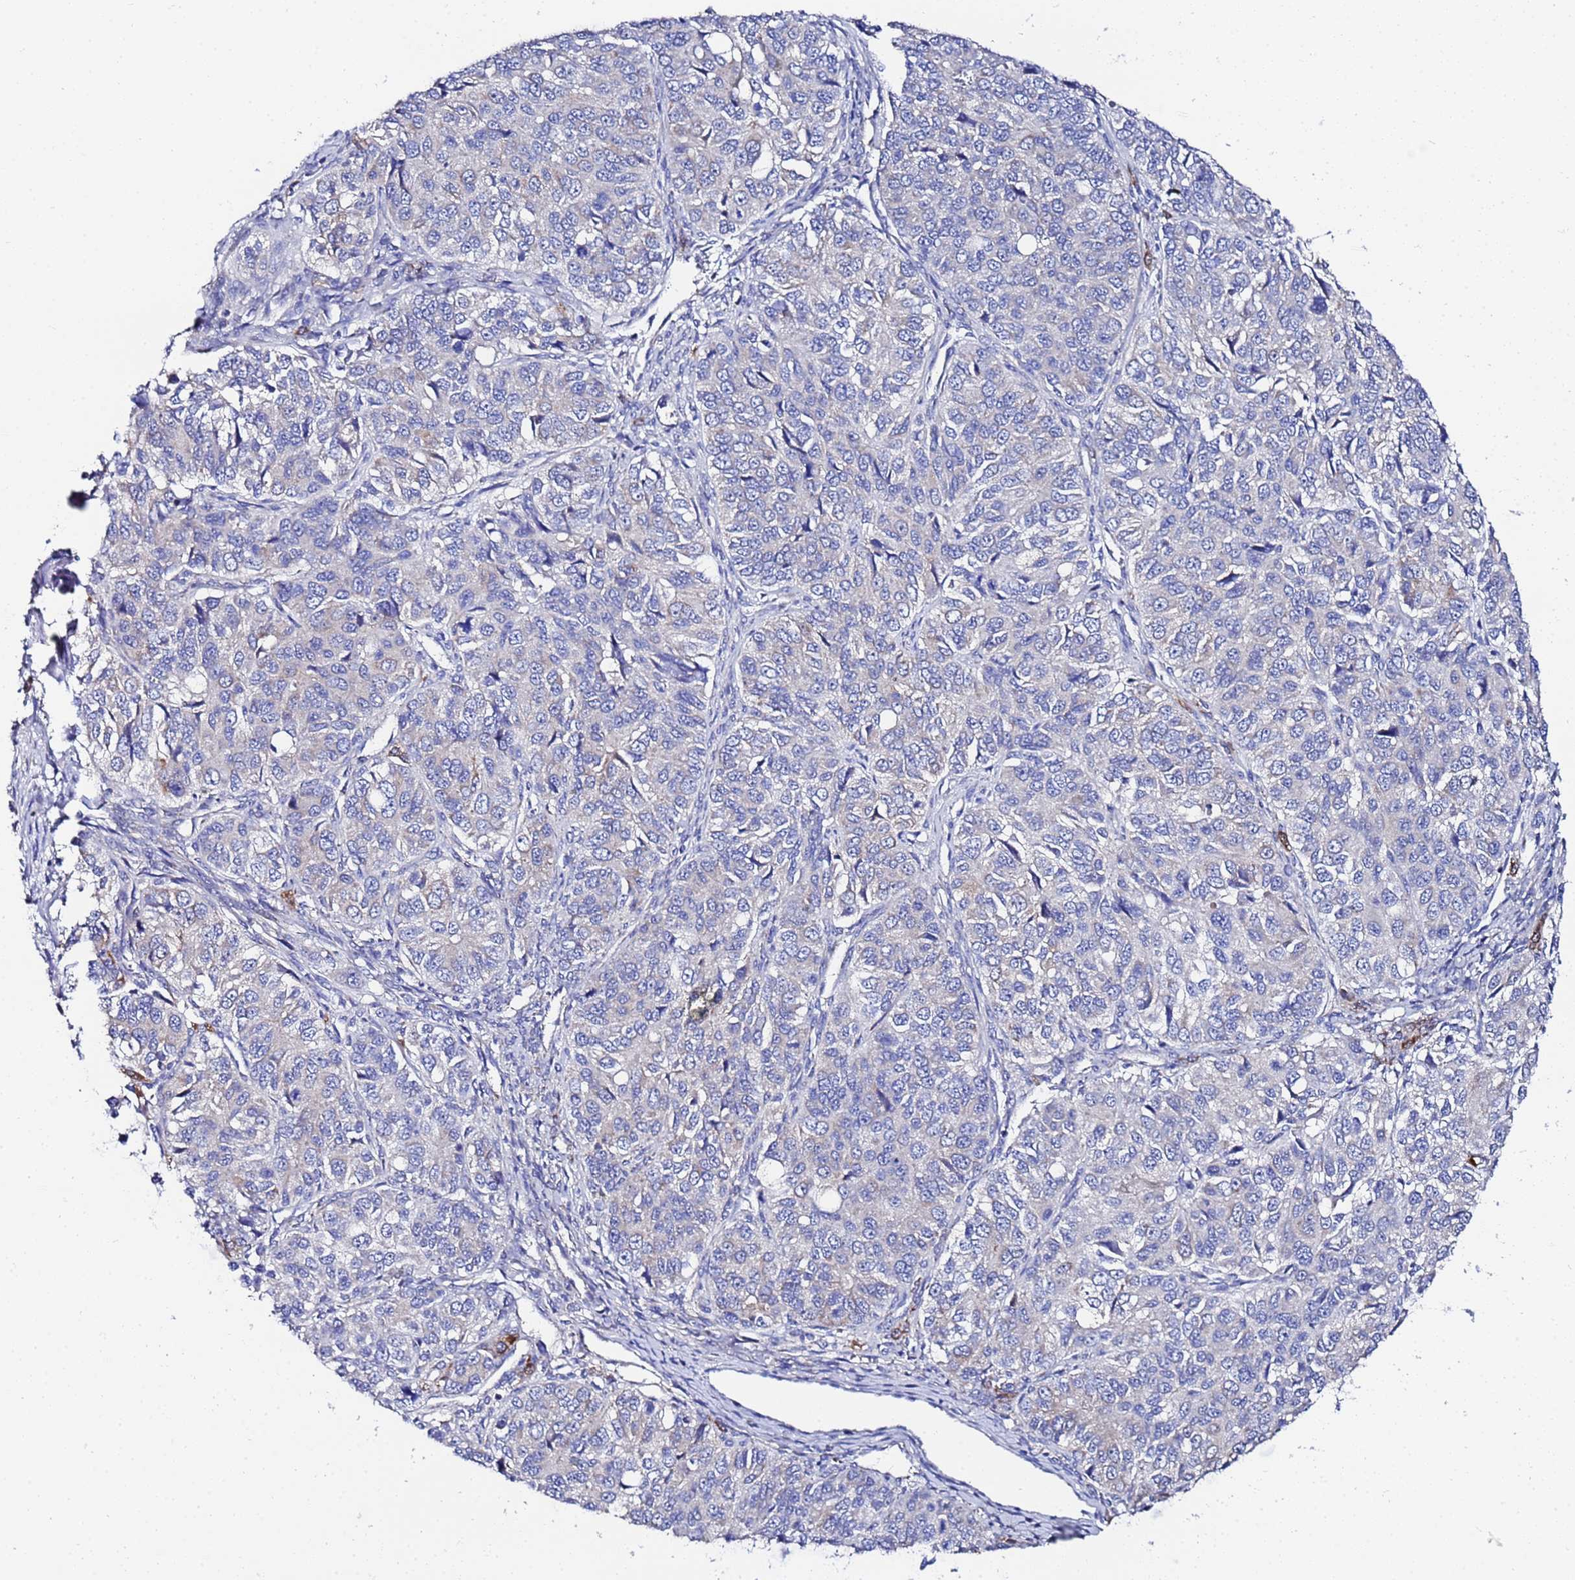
{"staining": {"intensity": "weak", "quantity": "<25%", "location": "cytoplasmic/membranous"}, "tissue": "ovarian cancer", "cell_type": "Tumor cells", "image_type": "cancer", "snomed": [{"axis": "morphology", "description": "Carcinoma, endometroid"}, {"axis": "topography", "description": "Ovary"}], "caption": "DAB (3,3'-diaminobenzidine) immunohistochemical staining of endometroid carcinoma (ovarian) demonstrates no significant positivity in tumor cells.", "gene": "FAHD2A", "patient": {"sex": "female", "age": 51}}